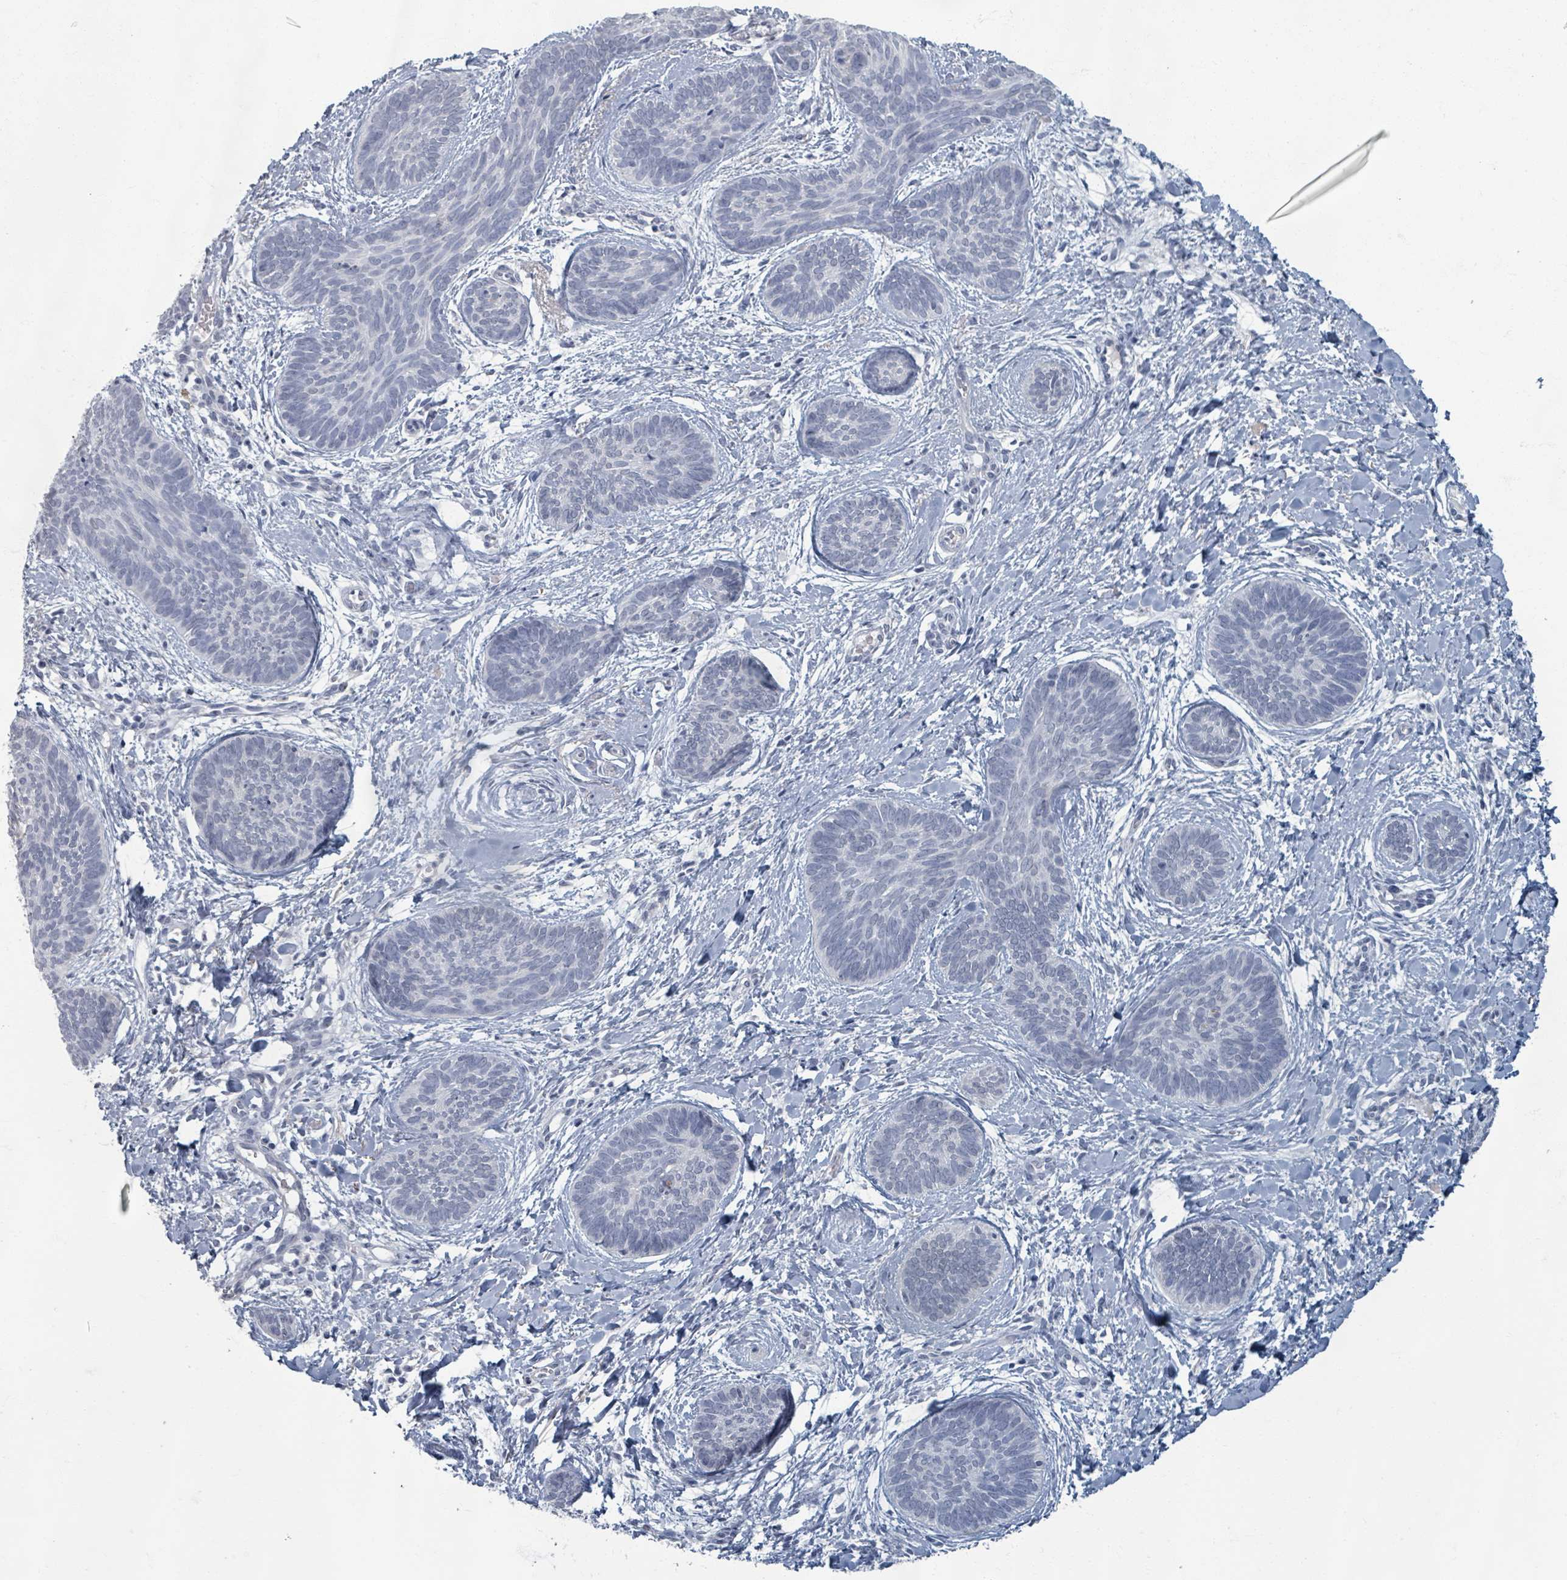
{"staining": {"intensity": "negative", "quantity": "none", "location": "none"}, "tissue": "skin cancer", "cell_type": "Tumor cells", "image_type": "cancer", "snomed": [{"axis": "morphology", "description": "Basal cell carcinoma"}, {"axis": "topography", "description": "Skin"}], "caption": "Tumor cells show no significant protein expression in skin cancer (basal cell carcinoma).", "gene": "WNT11", "patient": {"sex": "female", "age": 81}}